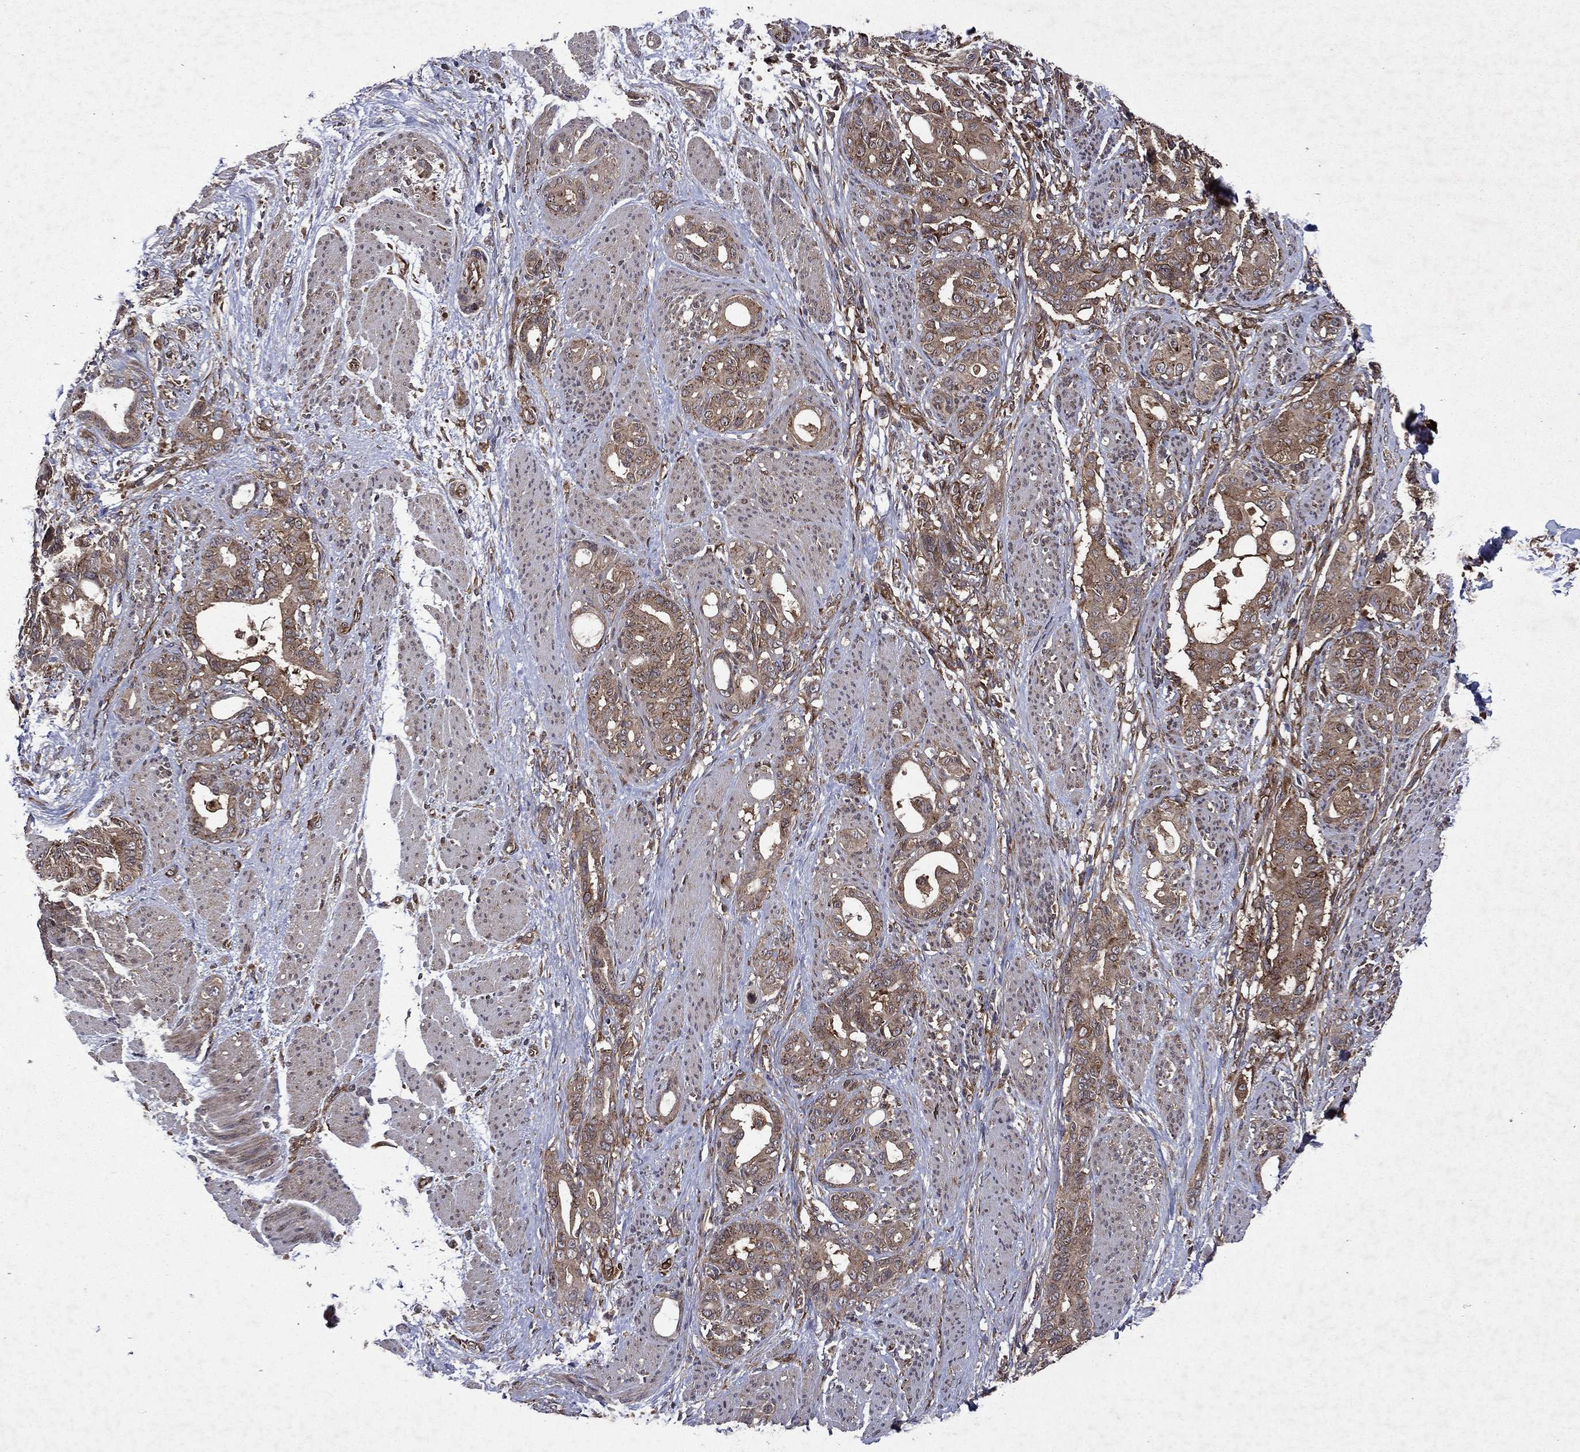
{"staining": {"intensity": "moderate", "quantity": "25%-75%", "location": "cytoplasmic/membranous"}, "tissue": "stomach cancer", "cell_type": "Tumor cells", "image_type": "cancer", "snomed": [{"axis": "morphology", "description": "Normal tissue, NOS"}, {"axis": "morphology", "description": "Adenocarcinoma, NOS"}, {"axis": "topography", "description": "Esophagus"}, {"axis": "topography", "description": "Stomach, upper"}], "caption": "Human stomach cancer stained for a protein (brown) shows moderate cytoplasmic/membranous positive positivity in about 25%-75% of tumor cells.", "gene": "EIF2B4", "patient": {"sex": "male", "age": 62}}